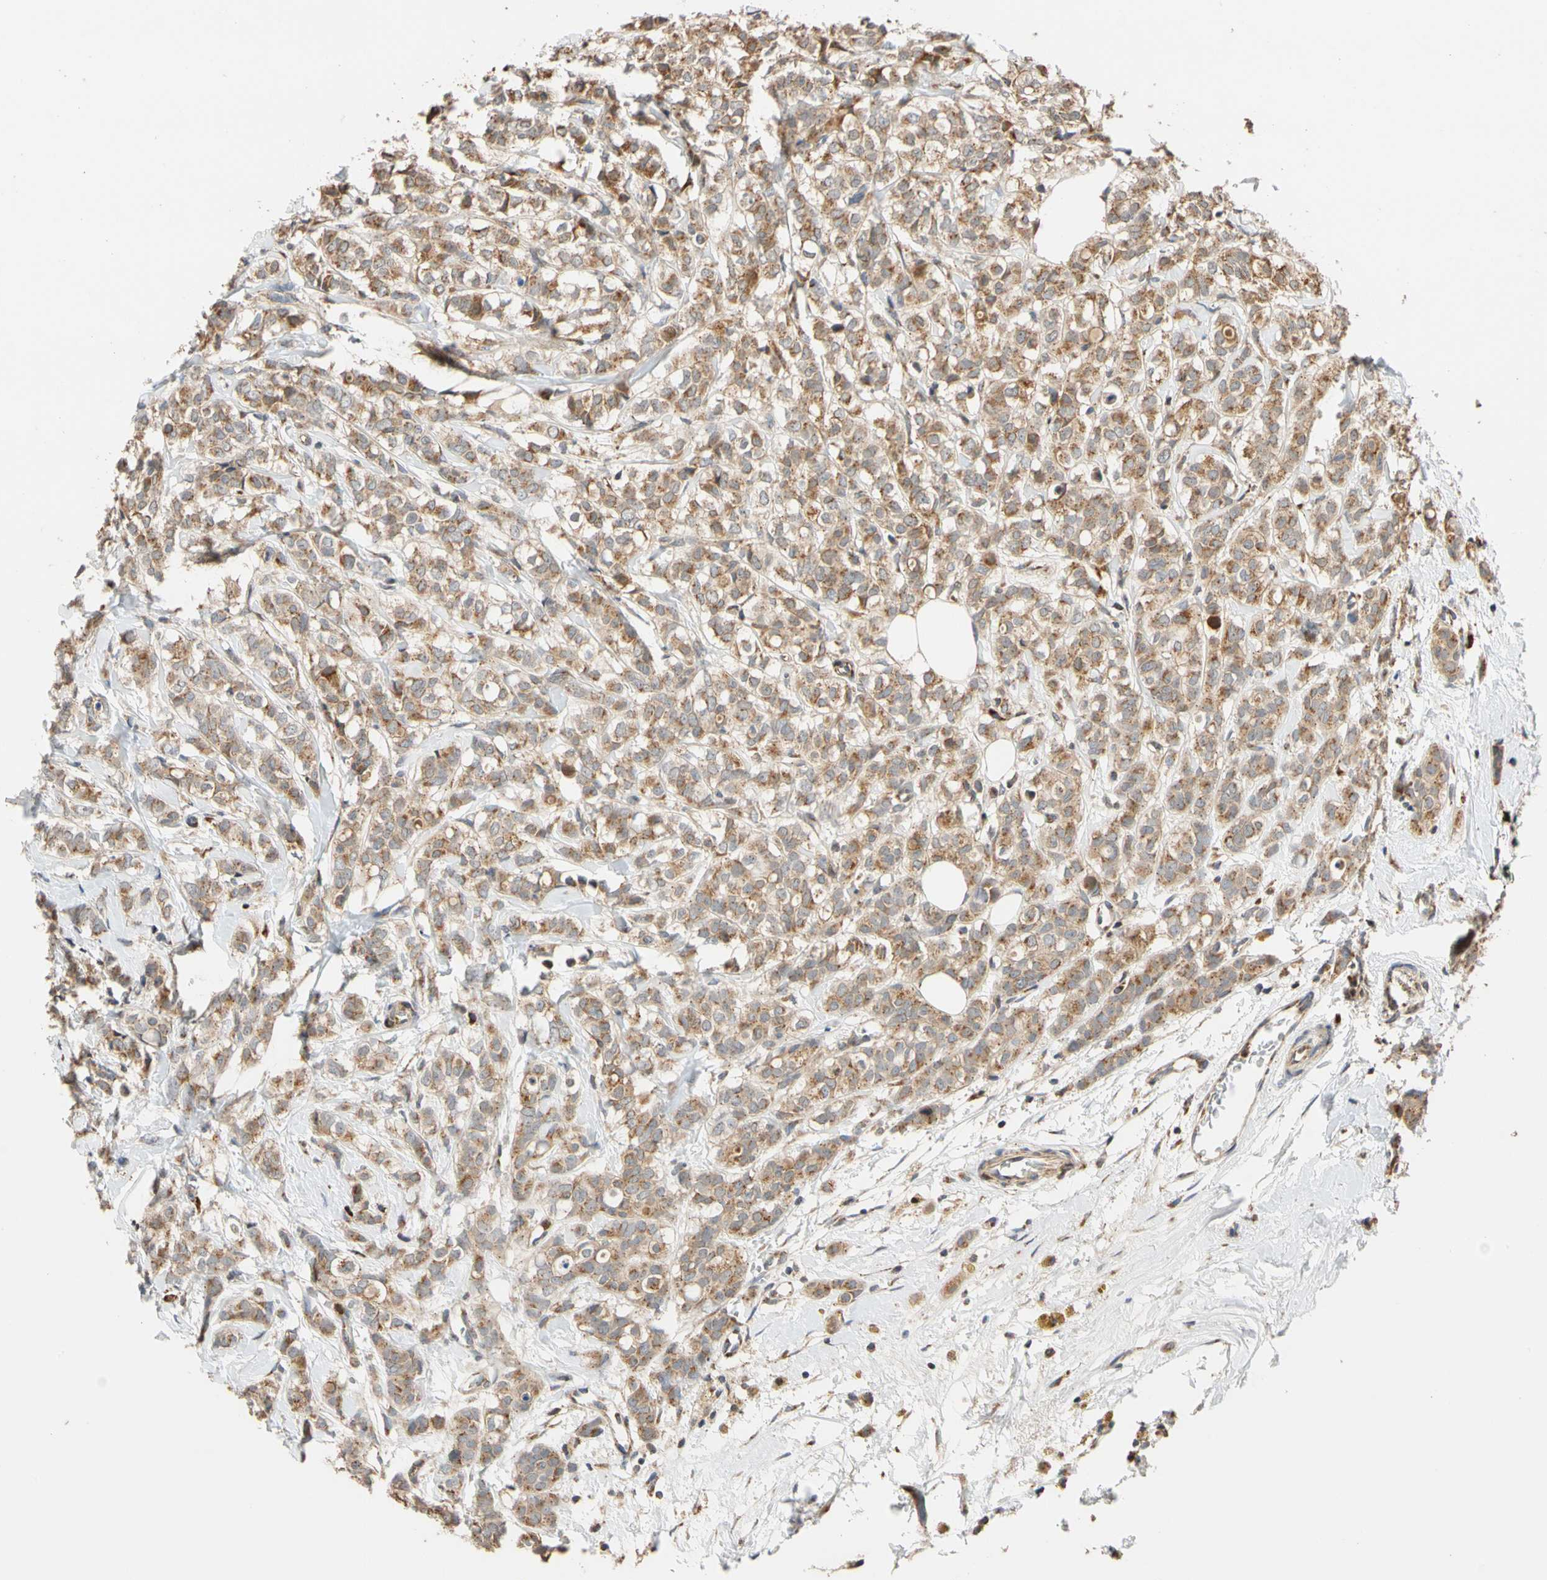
{"staining": {"intensity": "moderate", "quantity": ">75%", "location": "cytoplasmic/membranous"}, "tissue": "breast cancer", "cell_type": "Tumor cells", "image_type": "cancer", "snomed": [{"axis": "morphology", "description": "Lobular carcinoma"}, {"axis": "topography", "description": "Breast"}], "caption": "Breast cancer (lobular carcinoma) stained for a protein shows moderate cytoplasmic/membranous positivity in tumor cells. The staining is performed using DAB brown chromogen to label protein expression. The nuclei are counter-stained blue using hematoxylin.", "gene": "IP6K2", "patient": {"sex": "female", "age": 60}}